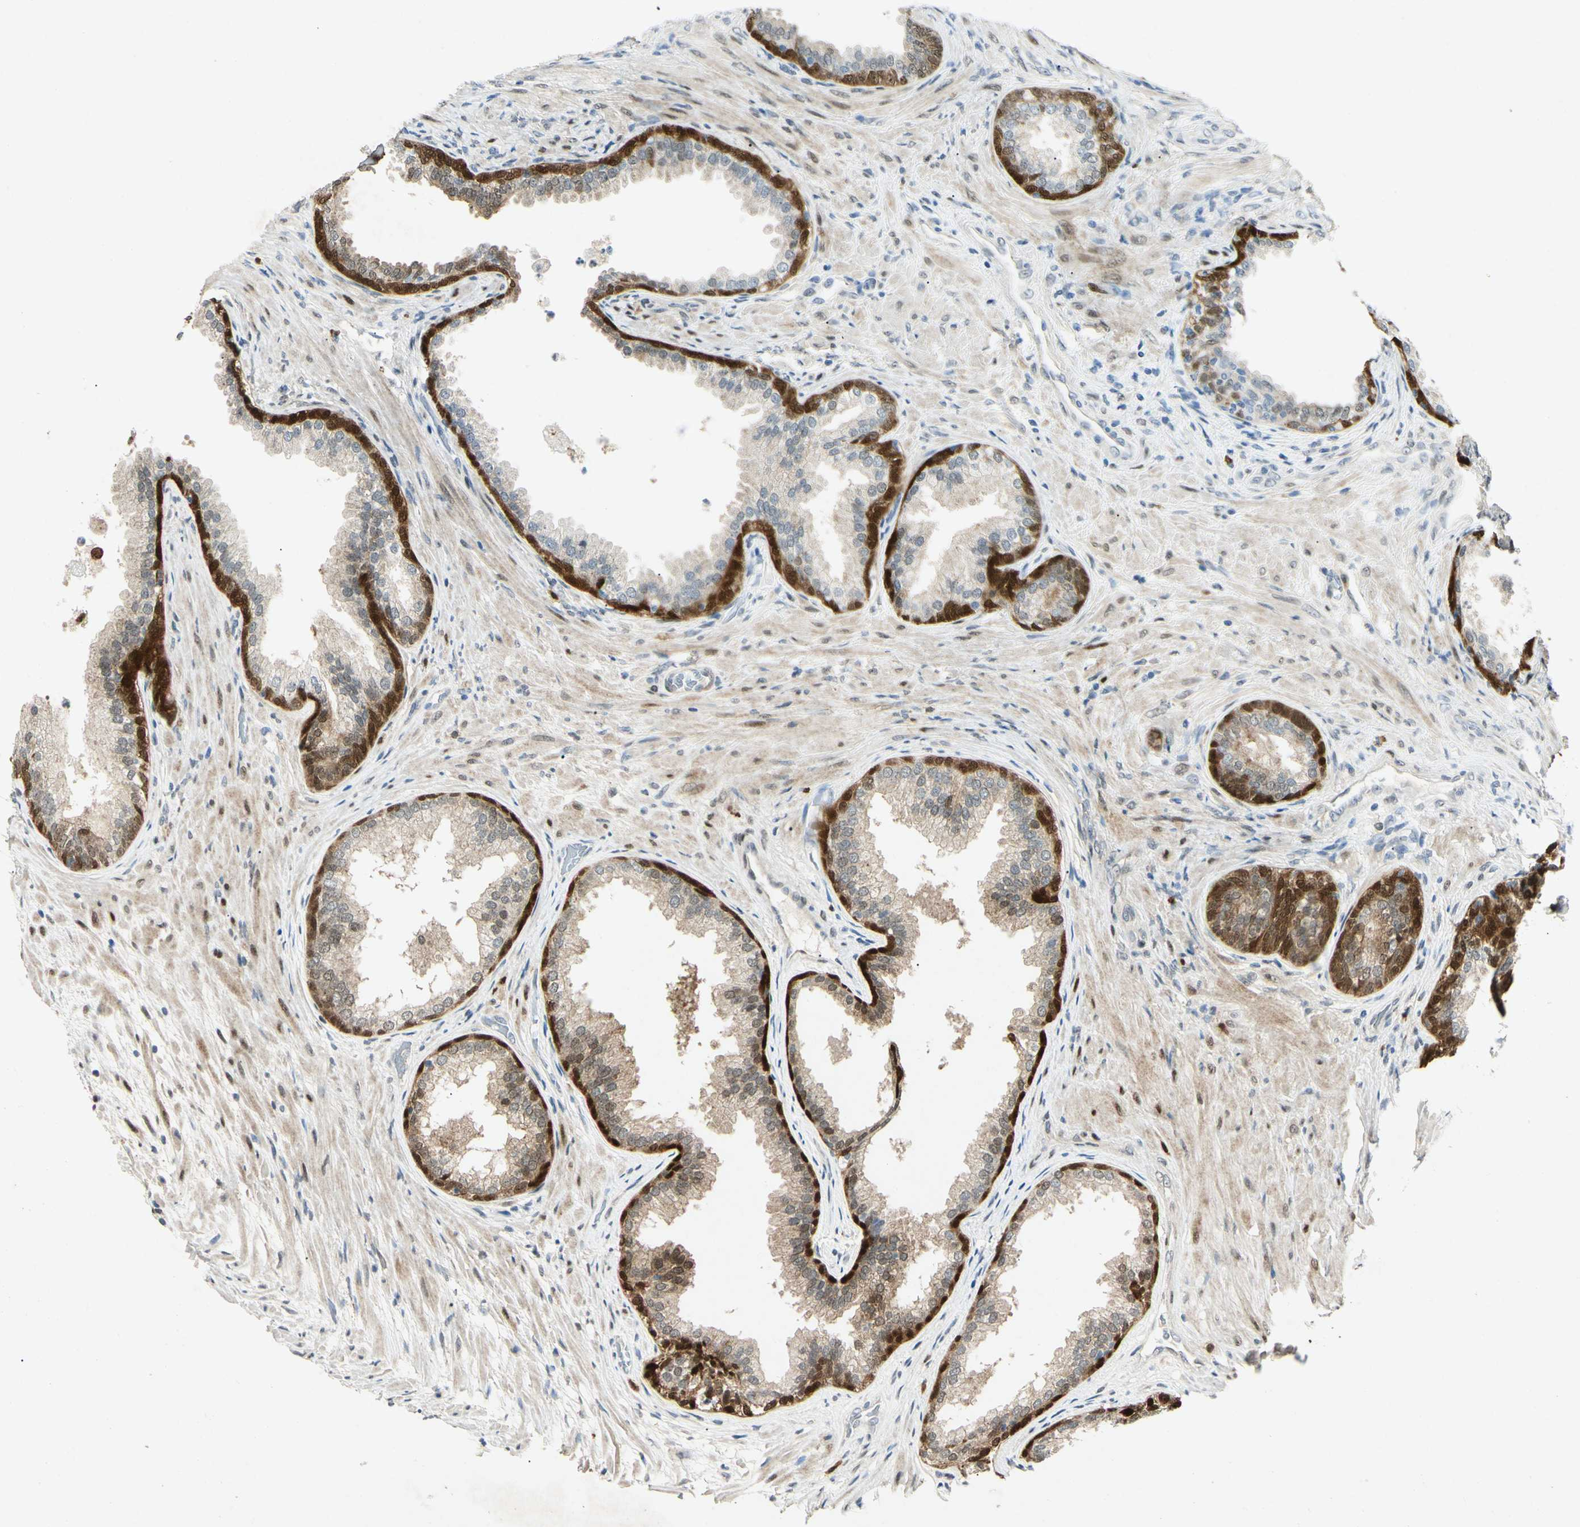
{"staining": {"intensity": "strong", "quantity": "25%-75%", "location": "cytoplasmic/membranous,nuclear"}, "tissue": "prostate", "cell_type": "Glandular cells", "image_type": "normal", "snomed": [{"axis": "morphology", "description": "Normal tissue, NOS"}, {"axis": "topography", "description": "Prostate"}], "caption": "Brown immunohistochemical staining in normal human prostate demonstrates strong cytoplasmic/membranous,nuclear expression in about 25%-75% of glandular cells.", "gene": "HSPA1B", "patient": {"sex": "male", "age": 76}}